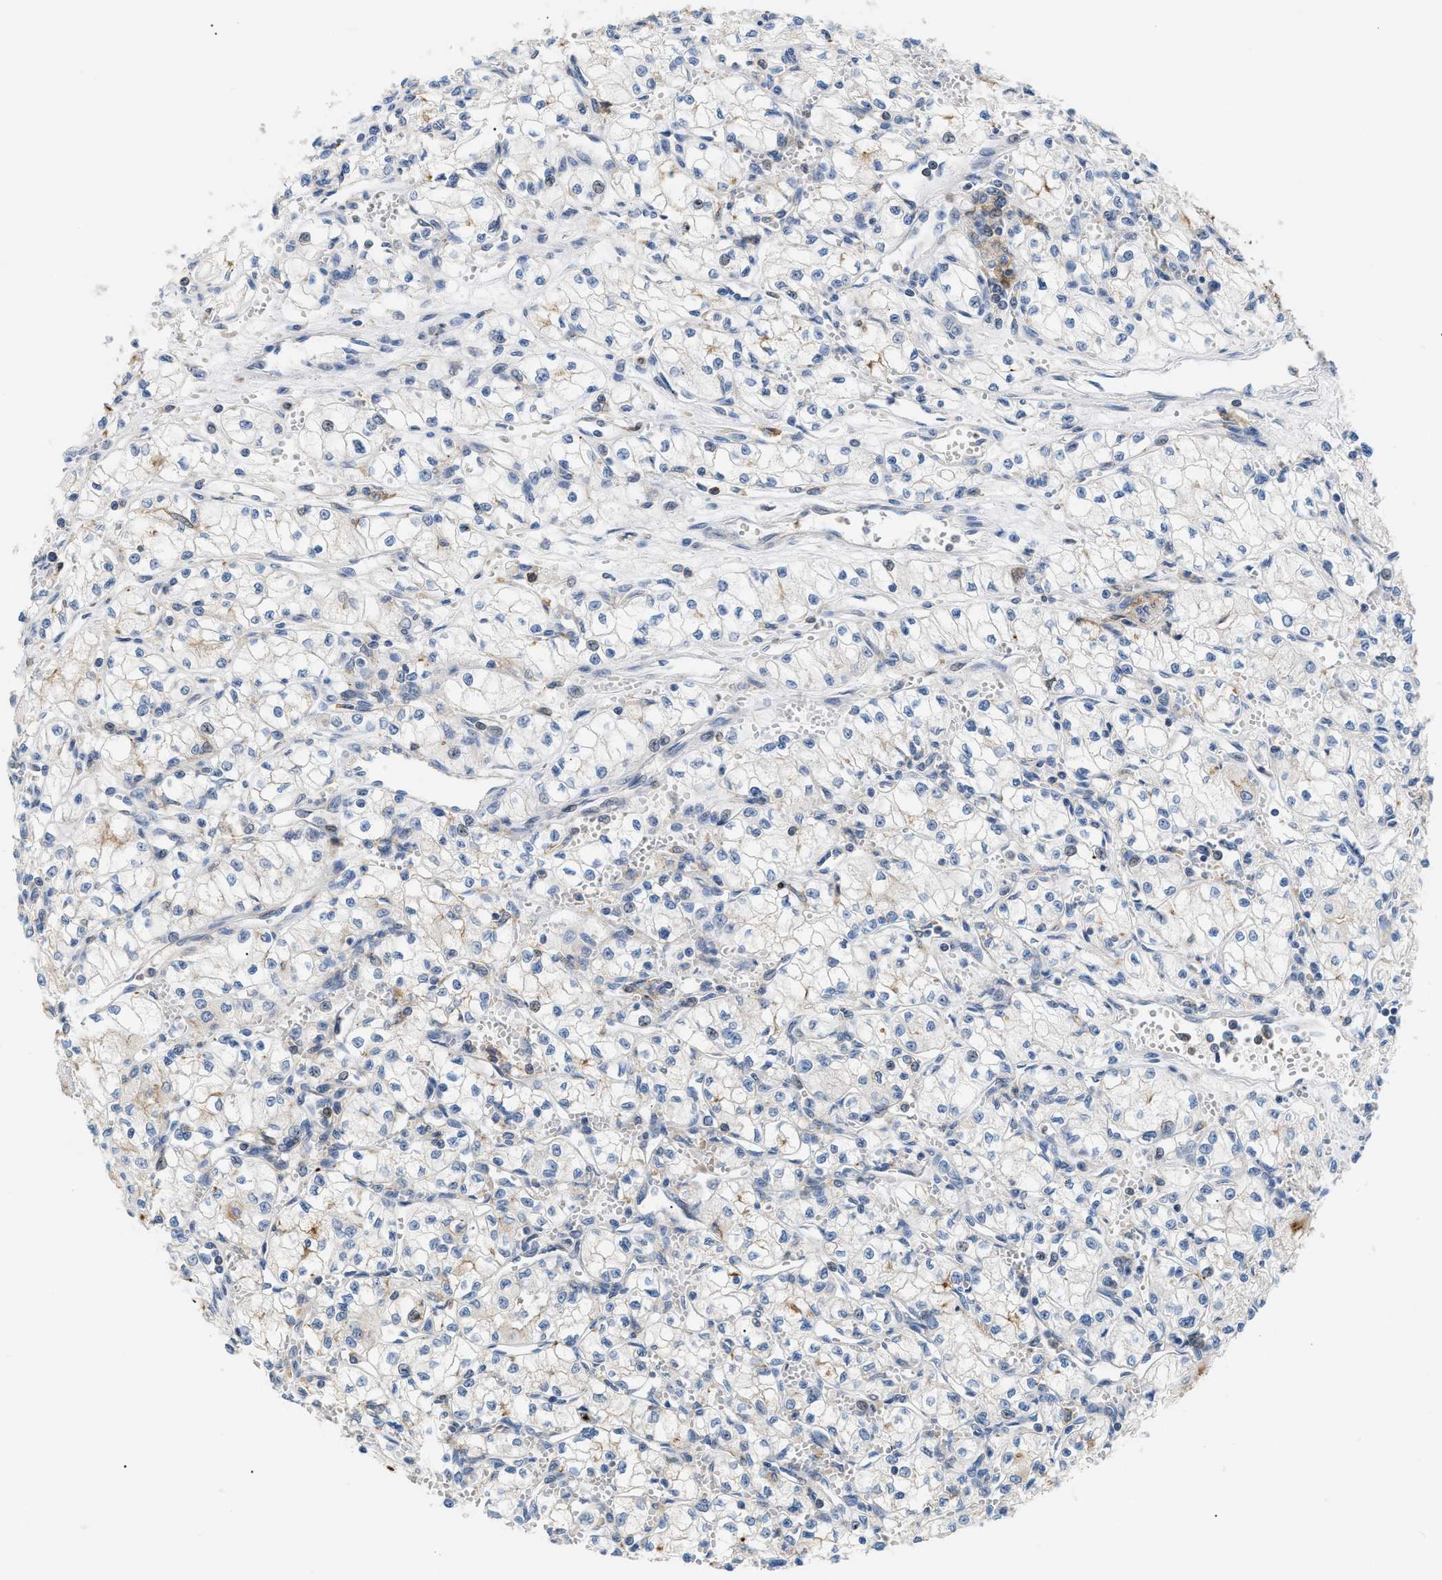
{"staining": {"intensity": "weak", "quantity": "<25%", "location": "cytoplasmic/membranous"}, "tissue": "renal cancer", "cell_type": "Tumor cells", "image_type": "cancer", "snomed": [{"axis": "morphology", "description": "Normal tissue, NOS"}, {"axis": "morphology", "description": "Adenocarcinoma, NOS"}, {"axis": "topography", "description": "Kidney"}], "caption": "Human renal cancer stained for a protein using IHC displays no expression in tumor cells.", "gene": "INPP5D", "patient": {"sex": "male", "age": 59}}